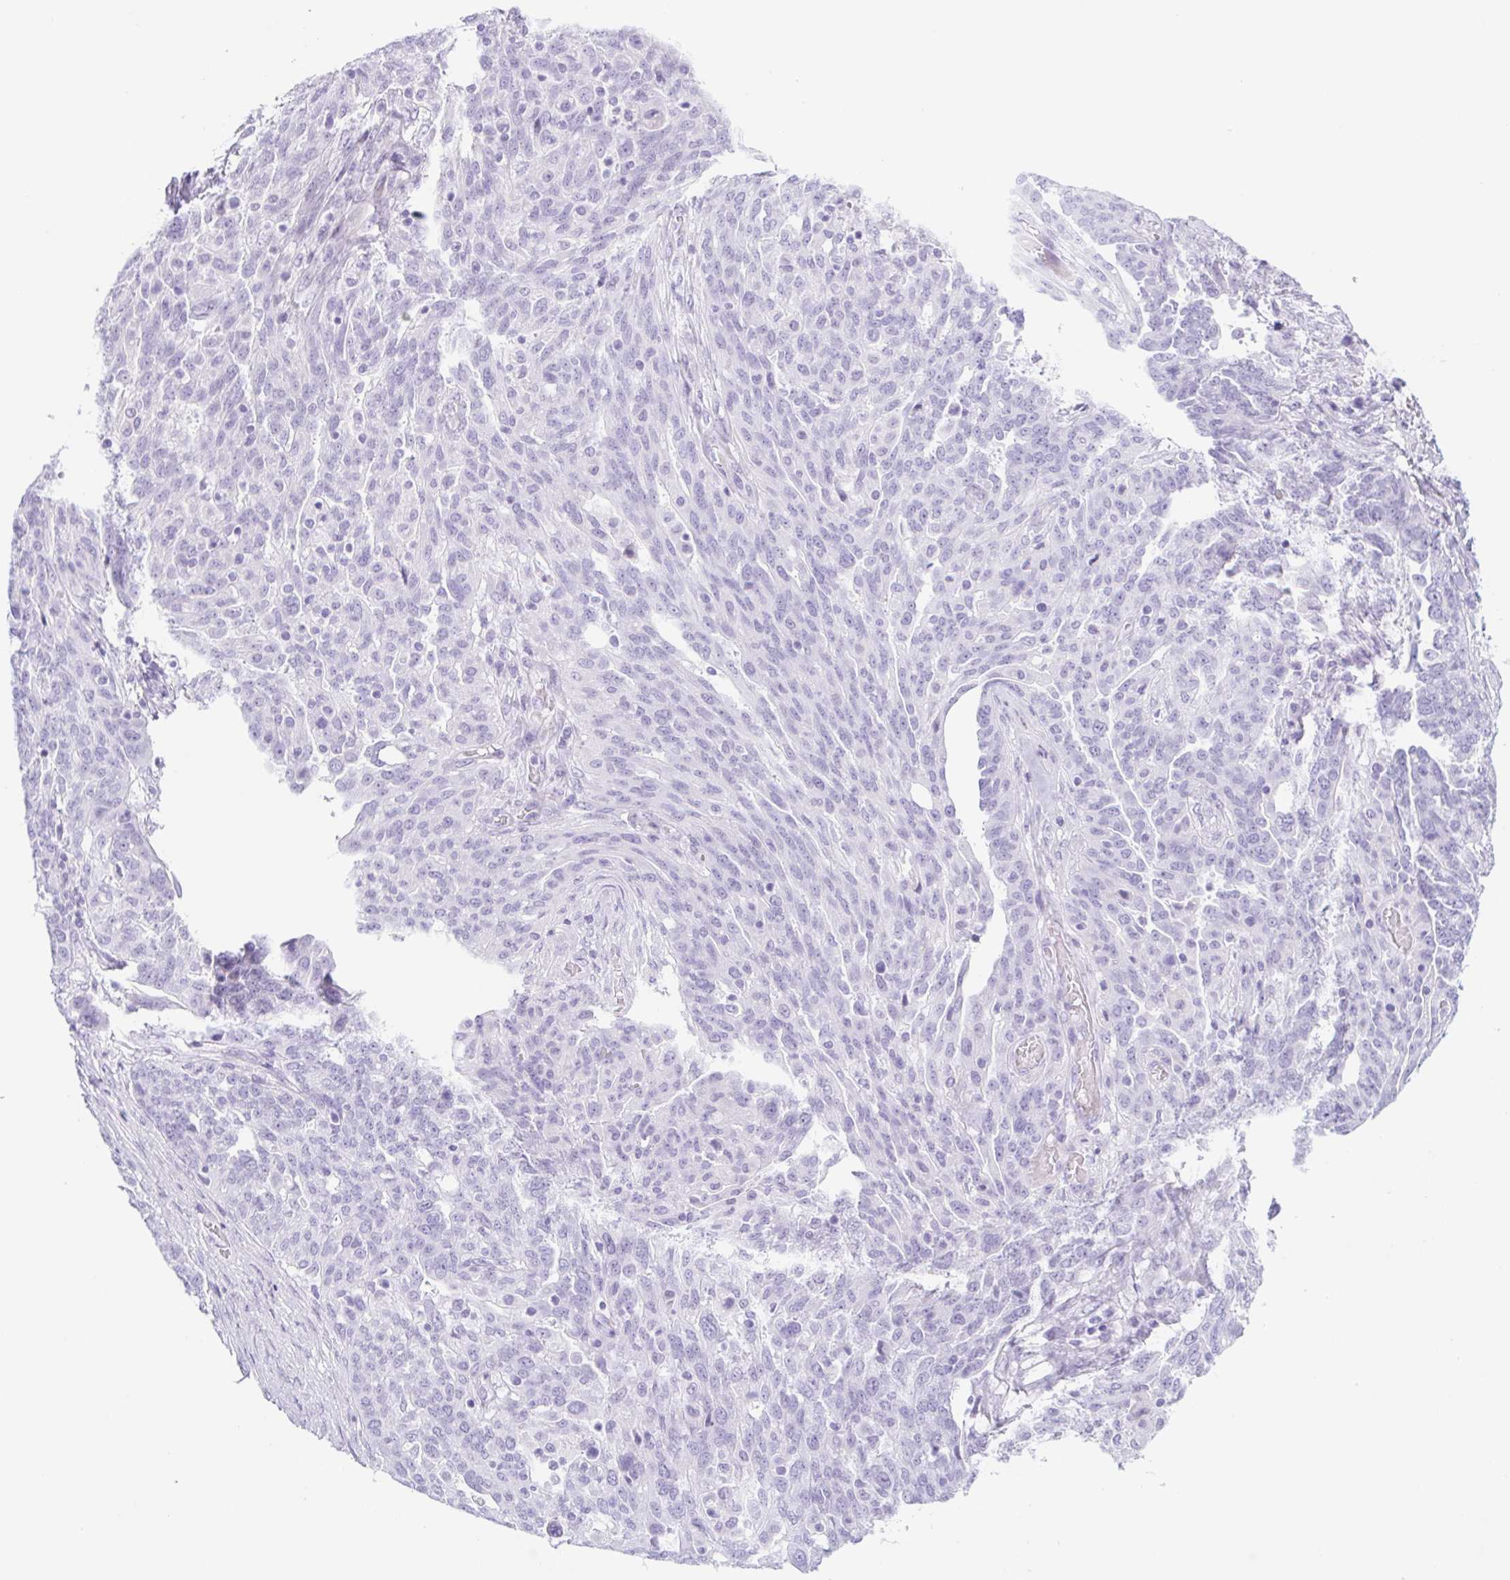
{"staining": {"intensity": "negative", "quantity": "none", "location": "none"}, "tissue": "ovarian cancer", "cell_type": "Tumor cells", "image_type": "cancer", "snomed": [{"axis": "morphology", "description": "Cystadenocarcinoma, serous, NOS"}, {"axis": "topography", "description": "Ovary"}], "caption": "IHC of human serous cystadenocarcinoma (ovarian) shows no staining in tumor cells.", "gene": "CYP21A2", "patient": {"sex": "female", "age": 67}}